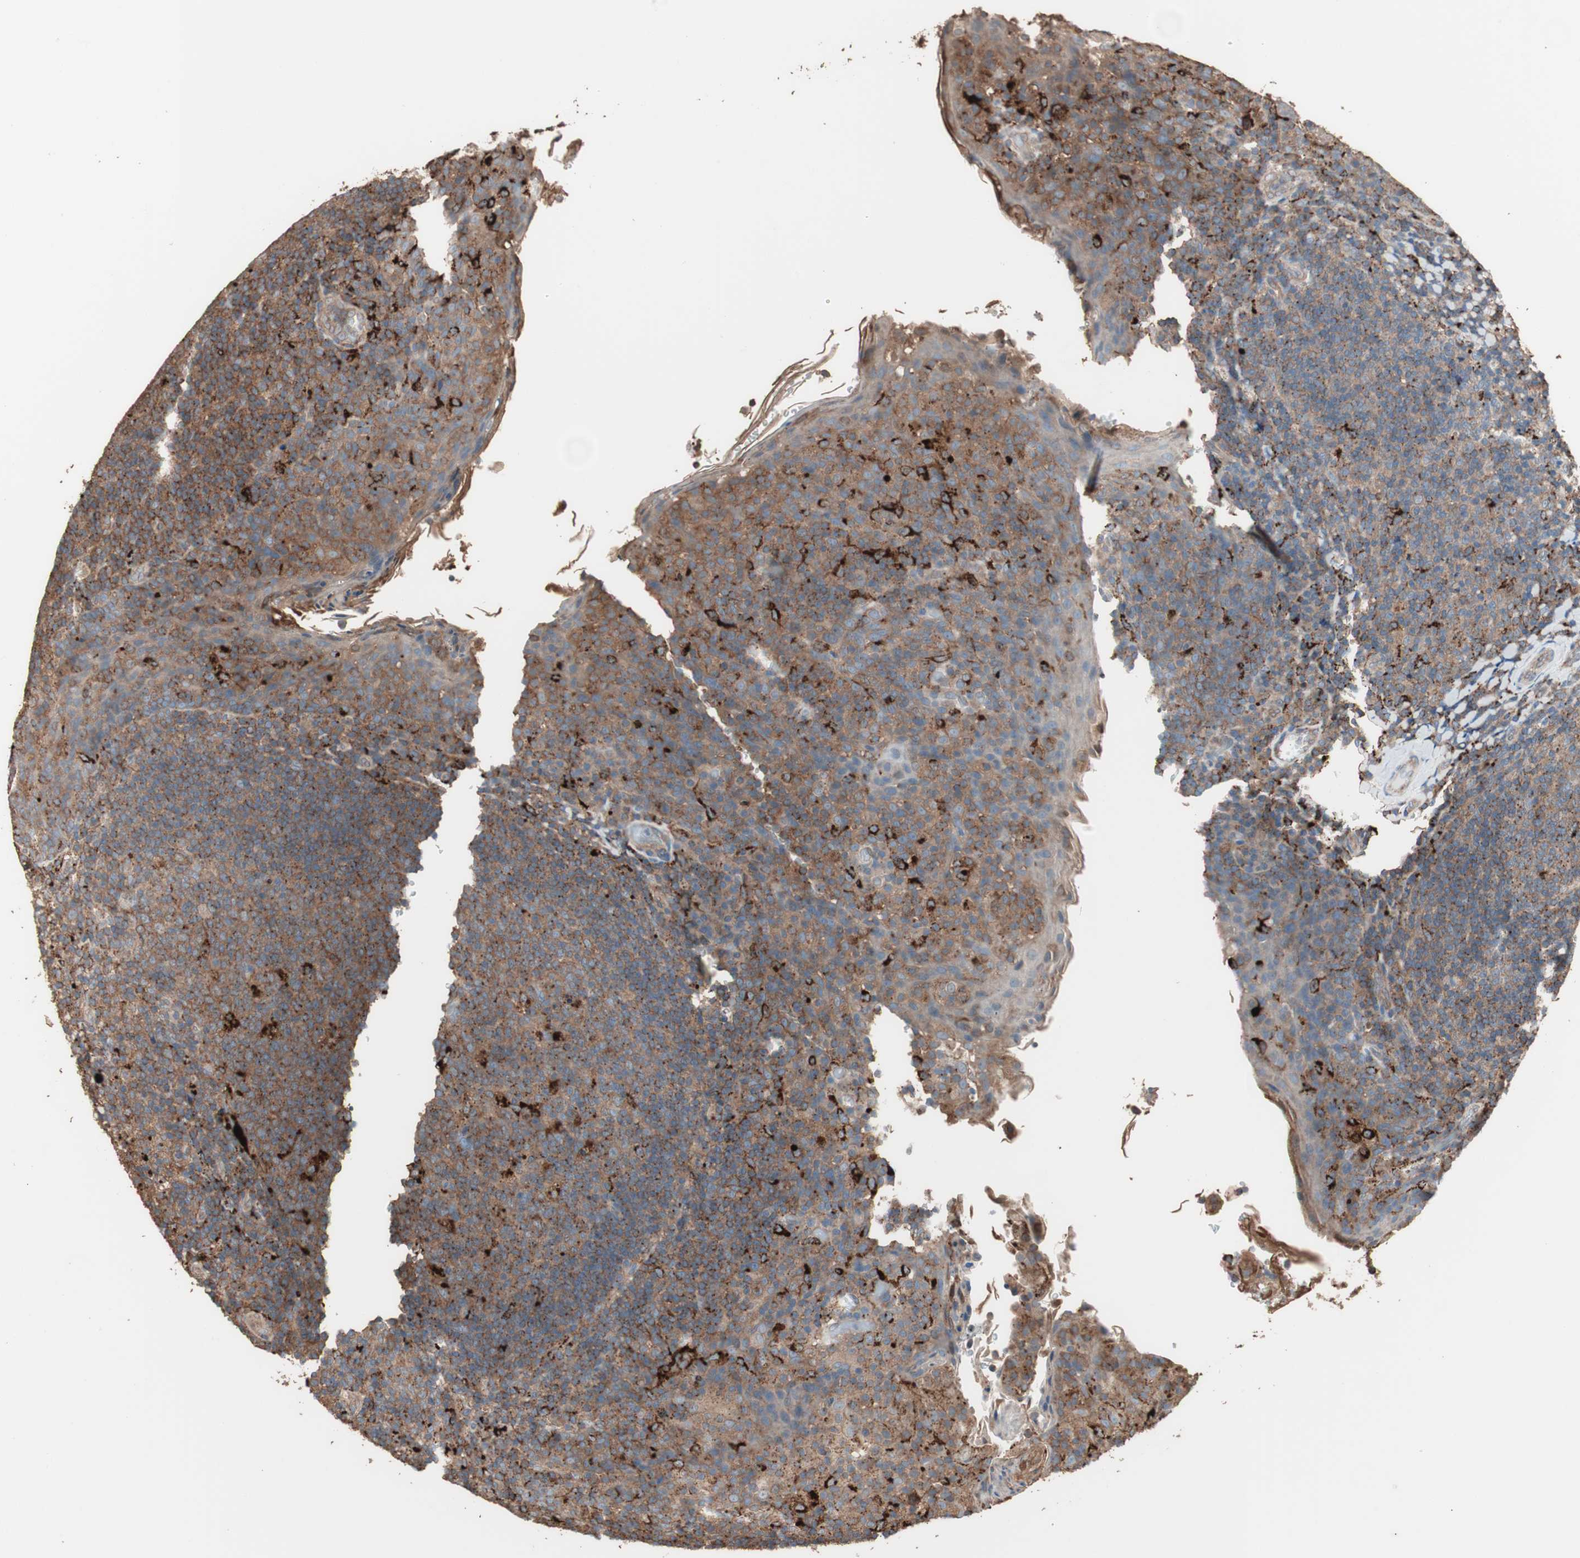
{"staining": {"intensity": "moderate", "quantity": ">75%", "location": "cytoplasmic/membranous"}, "tissue": "tonsil", "cell_type": "Germinal center cells", "image_type": "normal", "snomed": [{"axis": "morphology", "description": "Normal tissue, NOS"}, {"axis": "topography", "description": "Tonsil"}], "caption": "Immunohistochemistry (IHC) image of unremarkable tonsil: human tonsil stained using immunohistochemistry exhibits medium levels of moderate protein expression localized specifically in the cytoplasmic/membranous of germinal center cells, appearing as a cytoplasmic/membranous brown color.", "gene": "CCT3", "patient": {"sex": "male", "age": 17}}